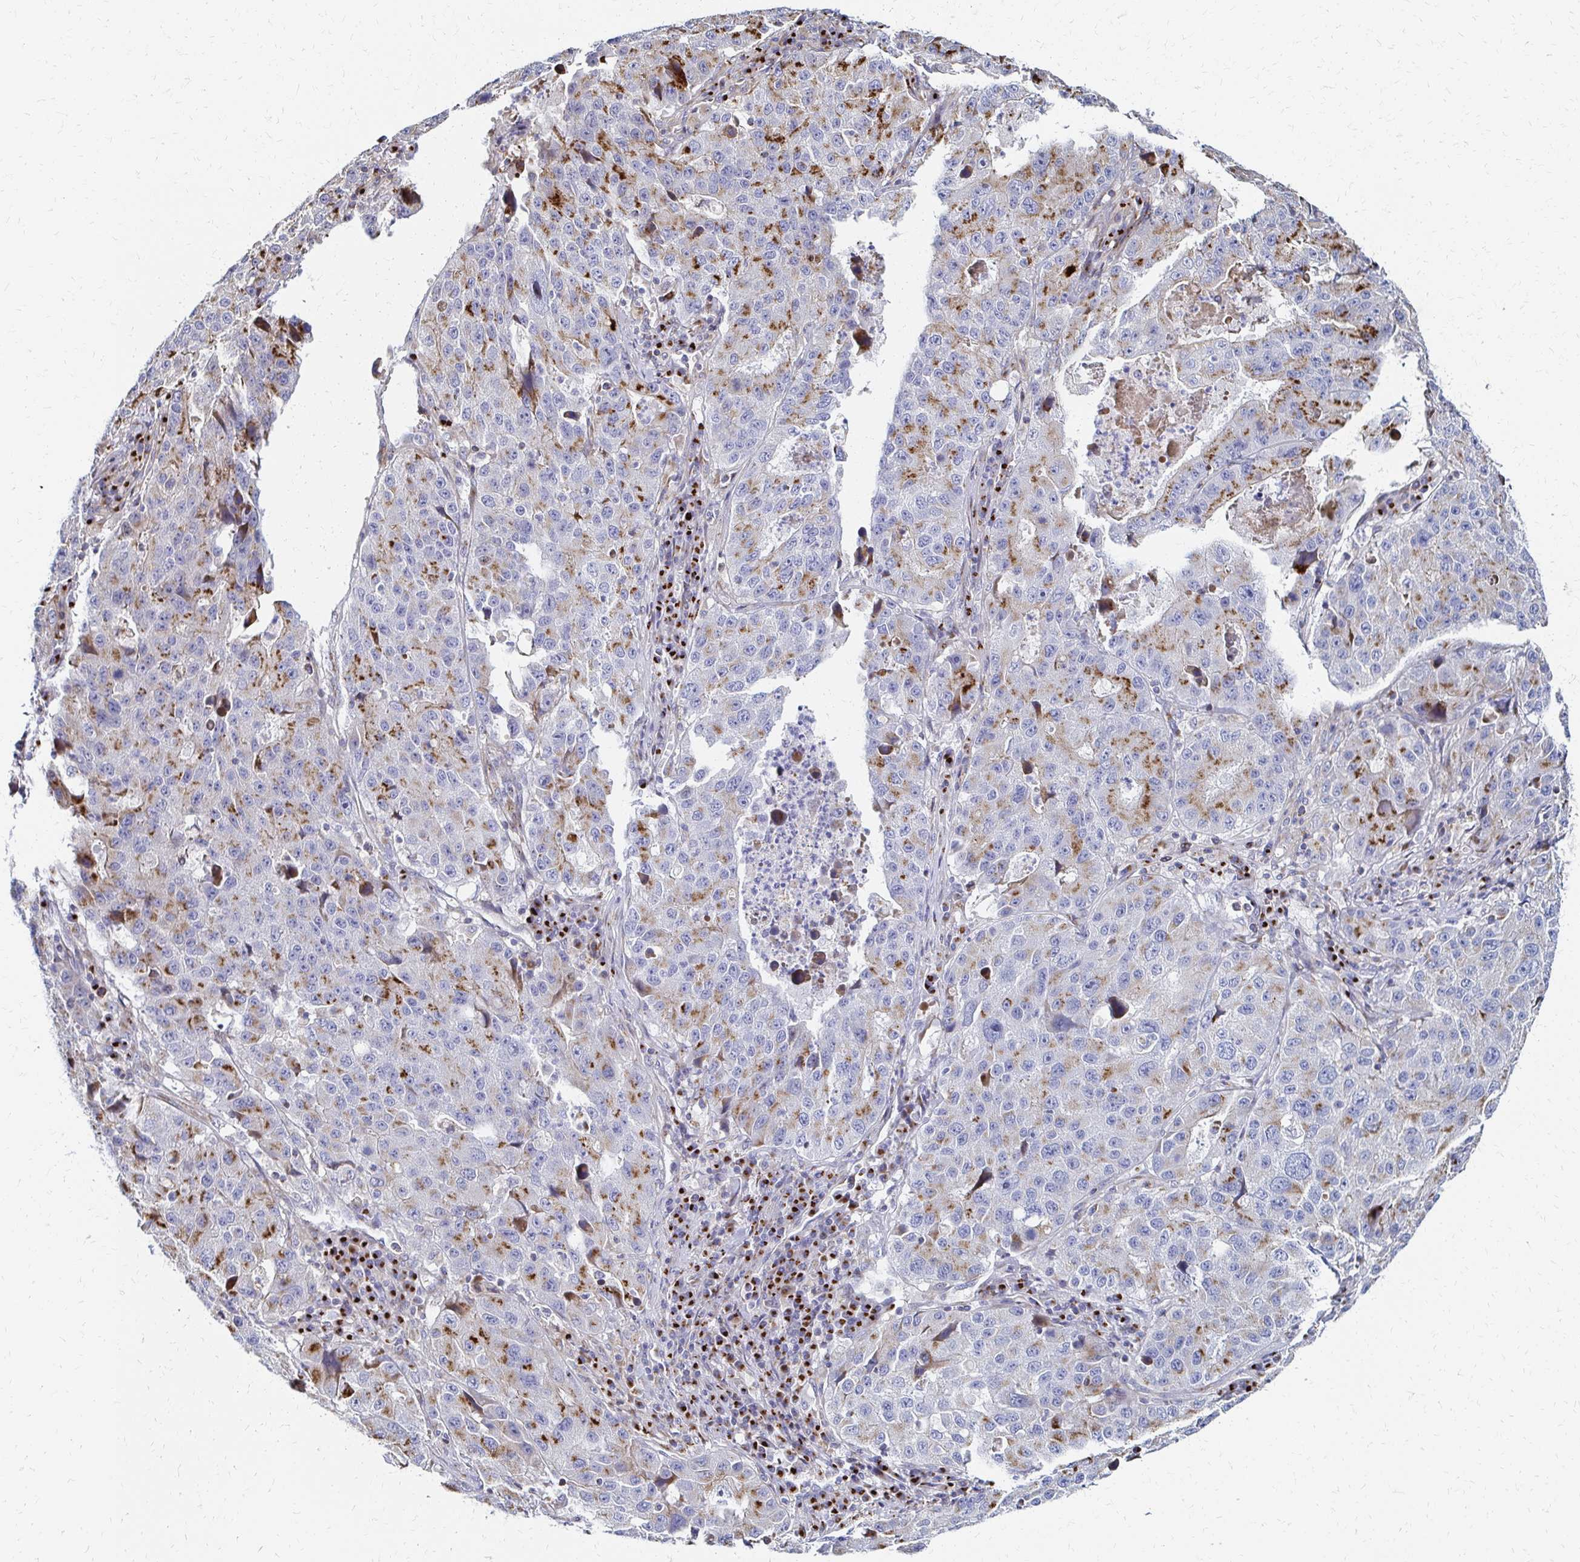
{"staining": {"intensity": "moderate", "quantity": "<25%", "location": "cytoplasmic/membranous"}, "tissue": "stomach cancer", "cell_type": "Tumor cells", "image_type": "cancer", "snomed": [{"axis": "morphology", "description": "Adenocarcinoma, NOS"}, {"axis": "topography", "description": "Stomach"}], "caption": "Approximately <25% of tumor cells in human stomach cancer (adenocarcinoma) display moderate cytoplasmic/membranous protein positivity as visualized by brown immunohistochemical staining.", "gene": "MAN1A1", "patient": {"sex": "male", "age": 71}}